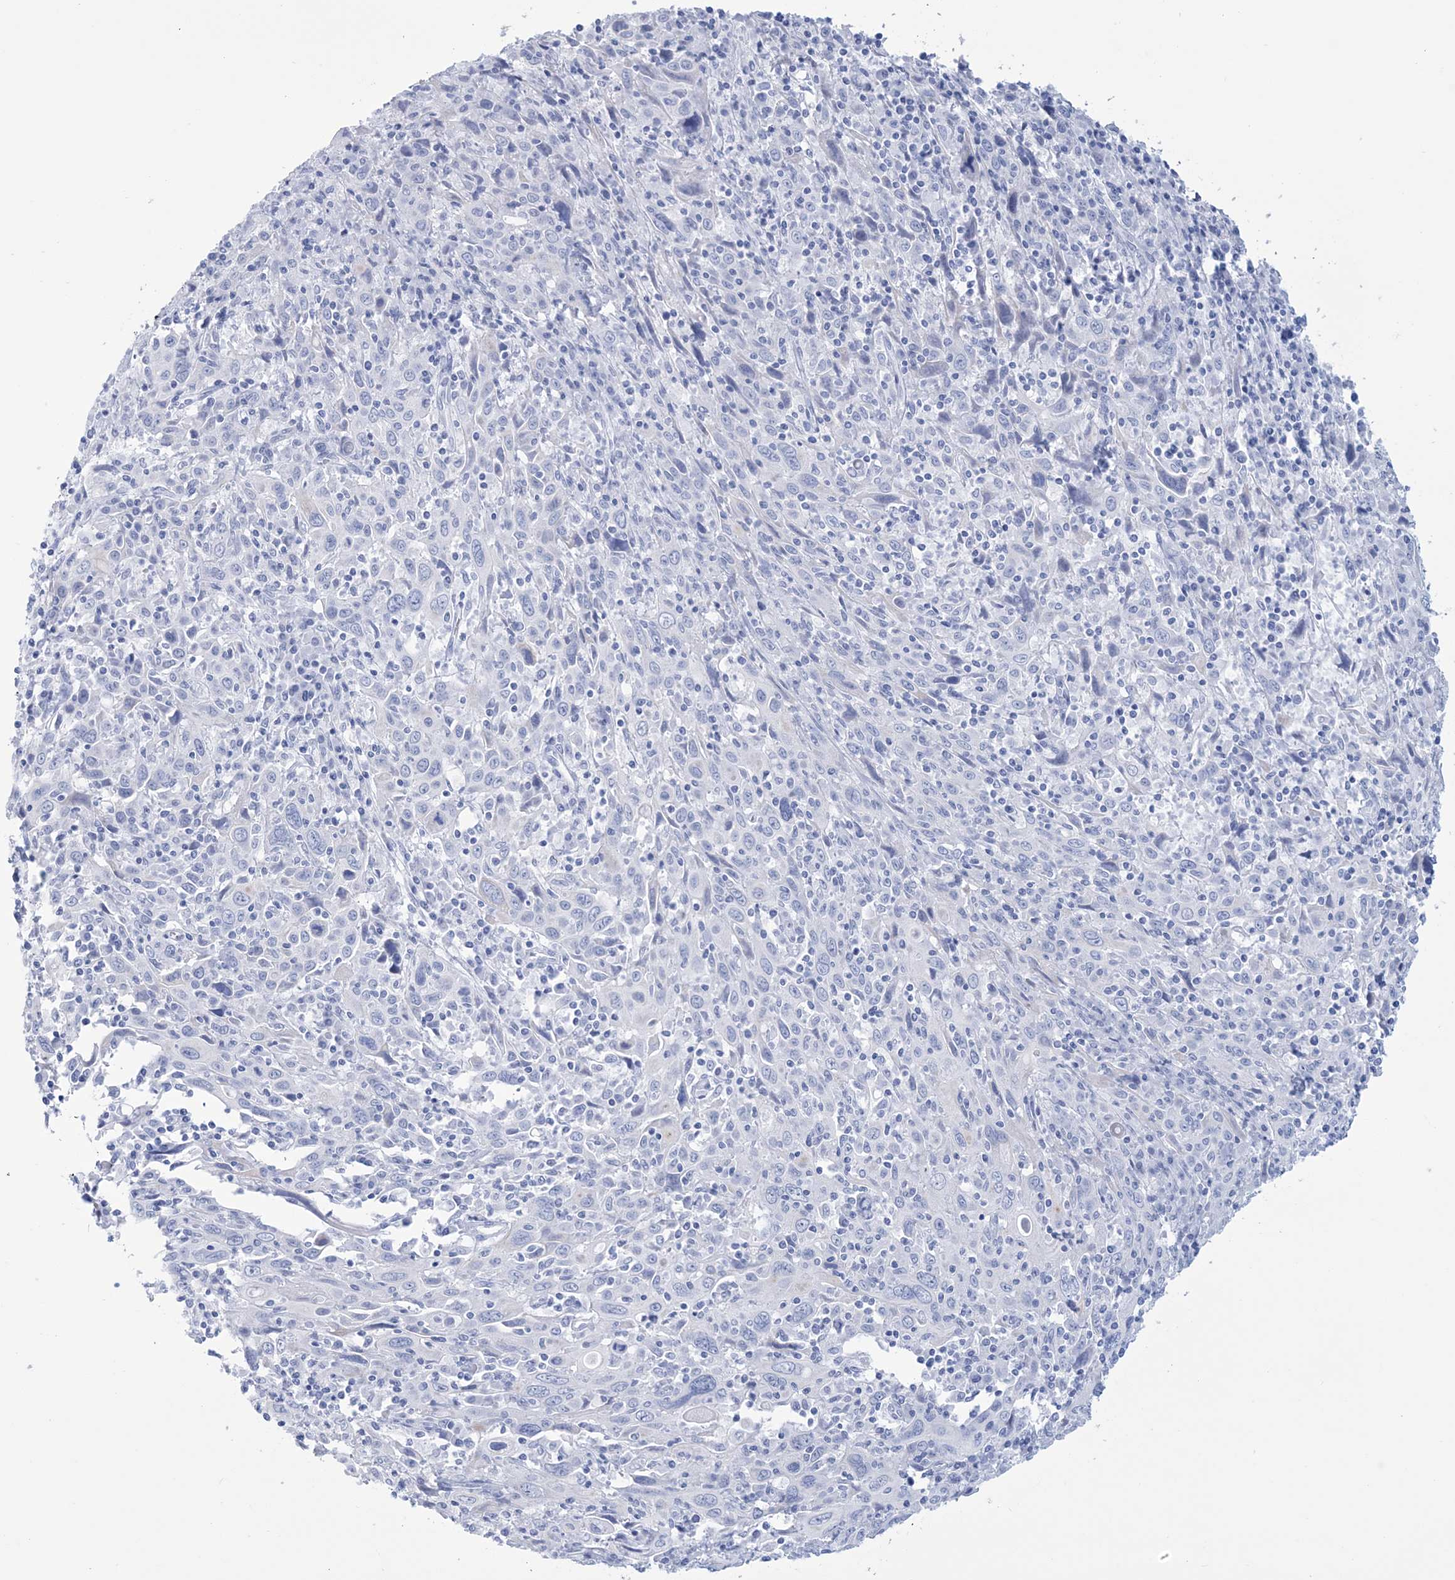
{"staining": {"intensity": "negative", "quantity": "none", "location": "none"}, "tissue": "cervical cancer", "cell_type": "Tumor cells", "image_type": "cancer", "snomed": [{"axis": "morphology", "description": "Squamous cell carcinoma, NOS"}, {"axis": "topography", "description": "Cervix"}], "caption": "Image shows no significant protein expression in tumor cells of cervical squamous cell carcinoma. (DAB immunohistochemistry visualized using brightfield microscopy, high magnification).", "gene": "DPCD", "patient": {"sex": "female", "age": 46}}